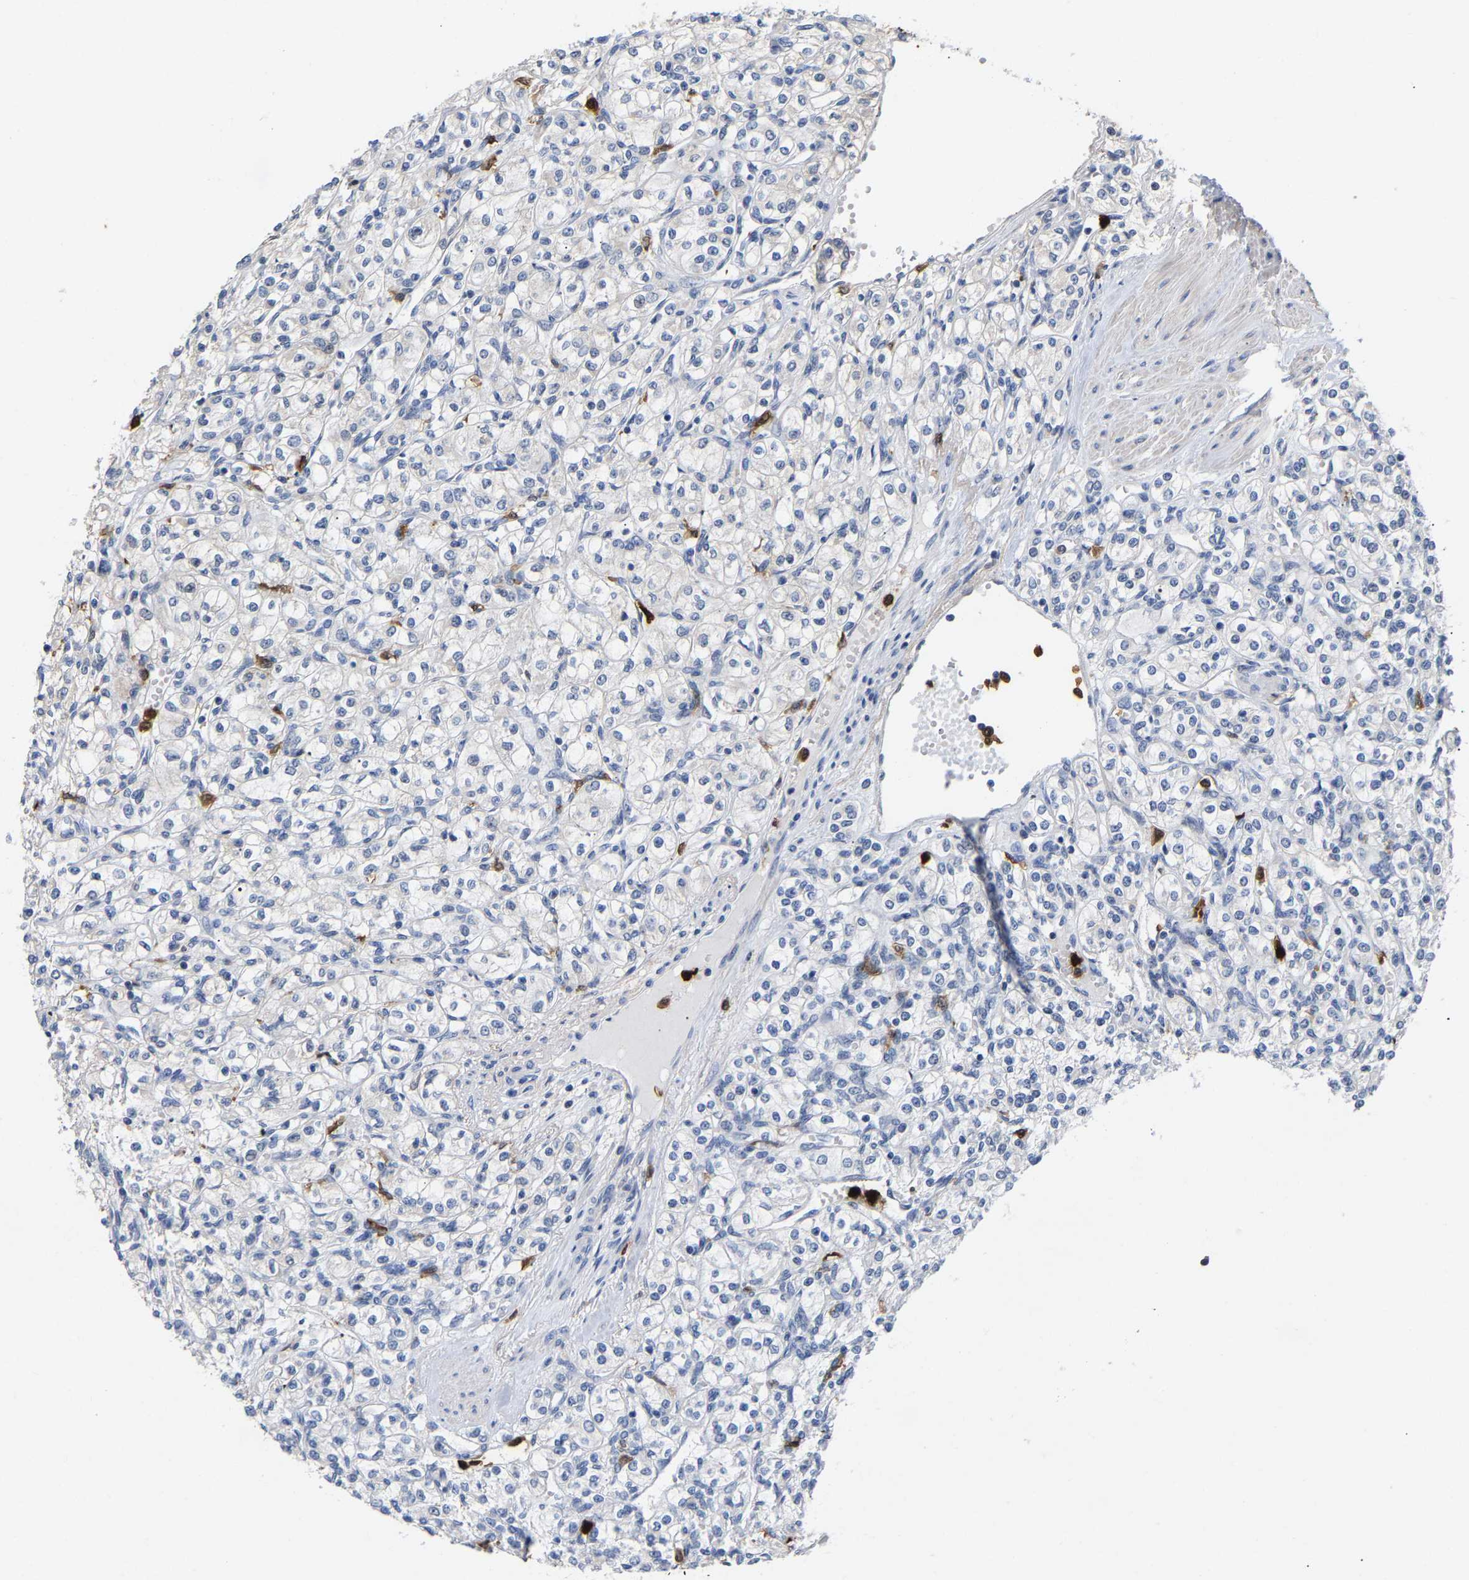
{"staining": {"intensity": "negative", "quantity": "none", "location": "none"}, "tissue": "renal cancer", "cell_type": "Tumor cells", "image_type": "cancer", "snomed": [{"axis": "morphology", "description": "Adenocarcinoma, NOS"}, {"axis": "topography", "description": "Kidney"}], "caption": "DAB immunohistochemical staining of human renal adenocarcinoma shows no significant expression in tumor cells.", "gene": "TDRD7", "patient": {"sex": "male", "age": 77}}